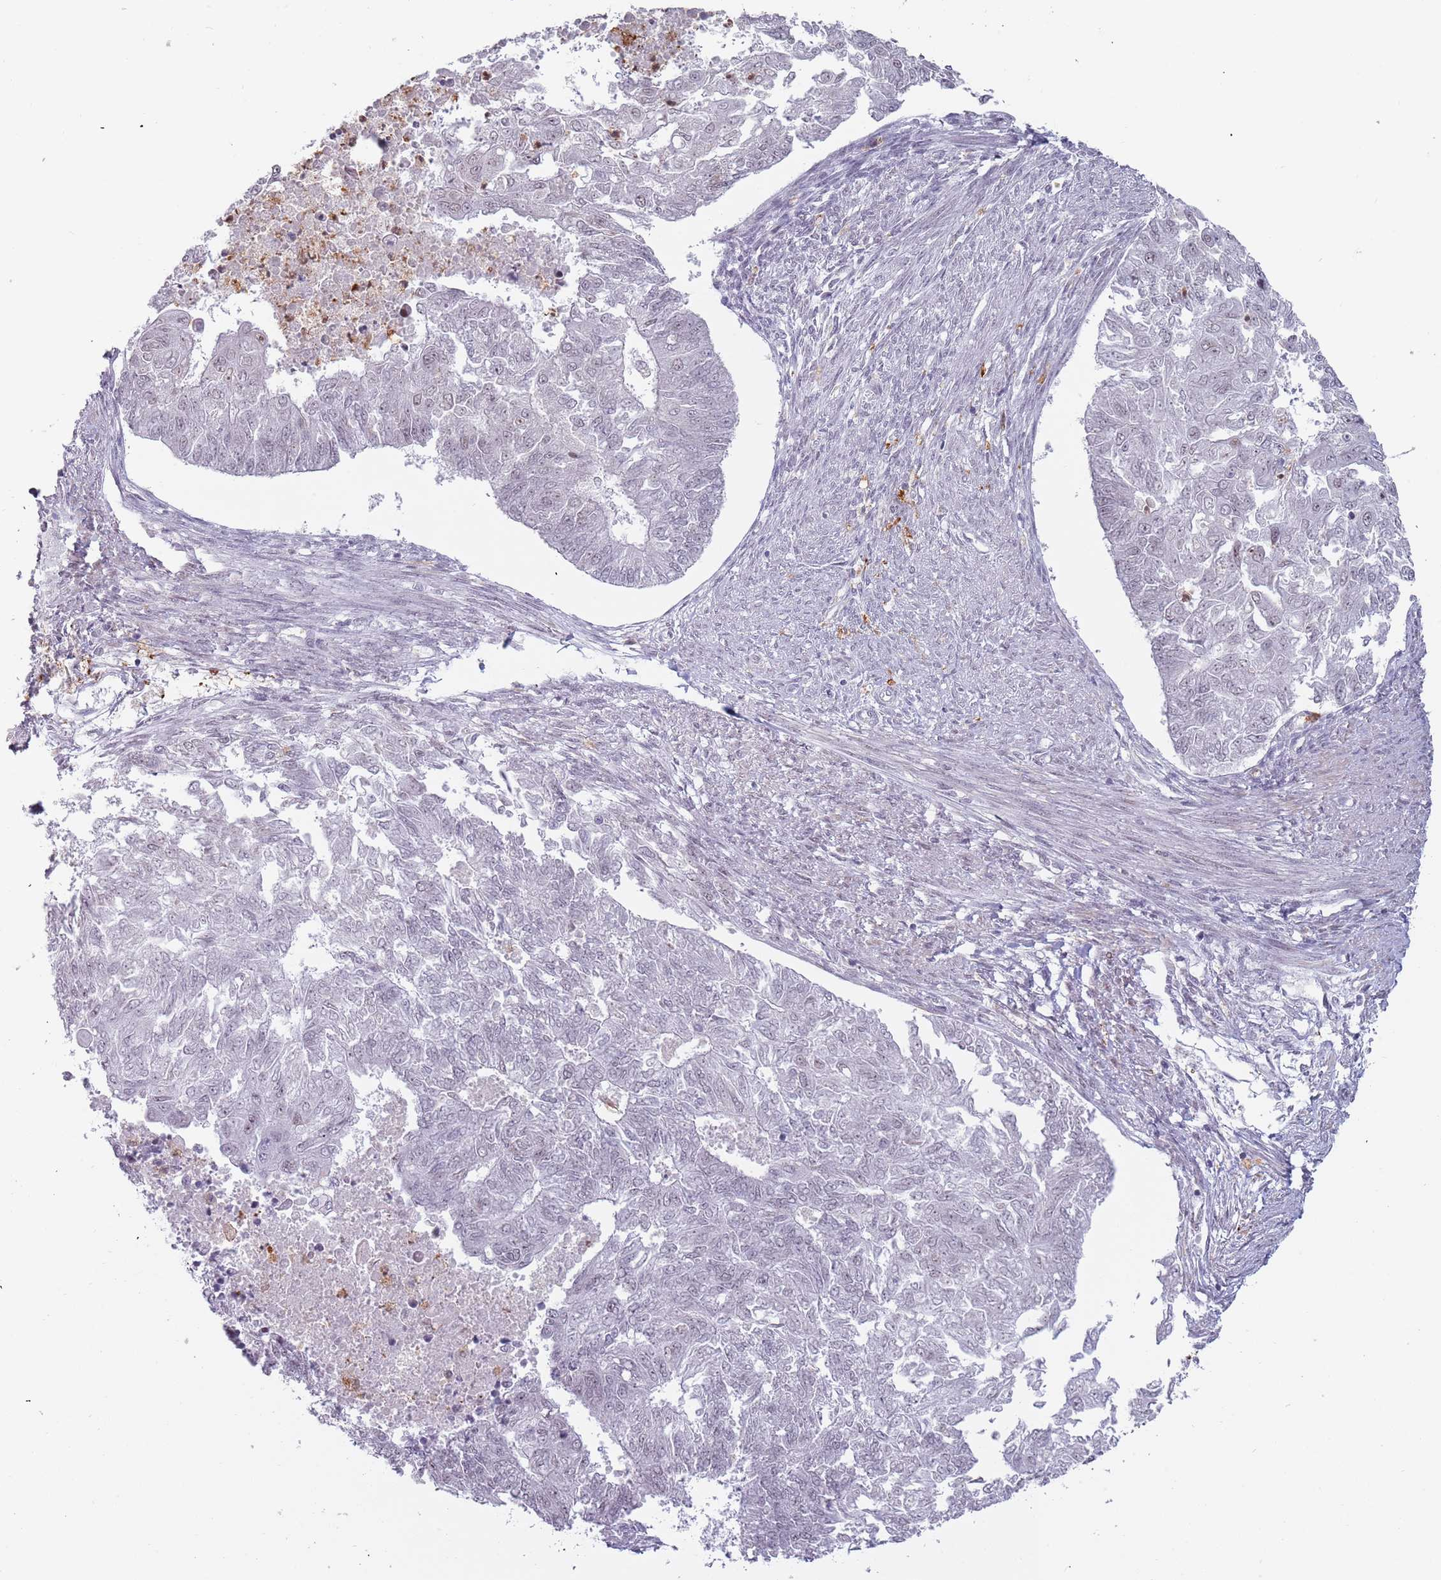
{"staining": {"intensity": "negative", "quantity": "none", "location": "none"}, "tissue": "endometrial cancer", "cell_type": "Tumor cells", "image_type": "cancer", "snomed": [{"axis": "morphology", "description": "Adenocarcinoma, NOS"}, {"axis": "topography", "description": "Endometrium"}], "caption": "DAB (3,3'-diaminobenzidine) immunohistochemical staining of endometrial adenocarcinoma exhibits no significant expression in tumor cells.", "gene": "REXO4", "patient": {"sex": "female", "age": 32}}